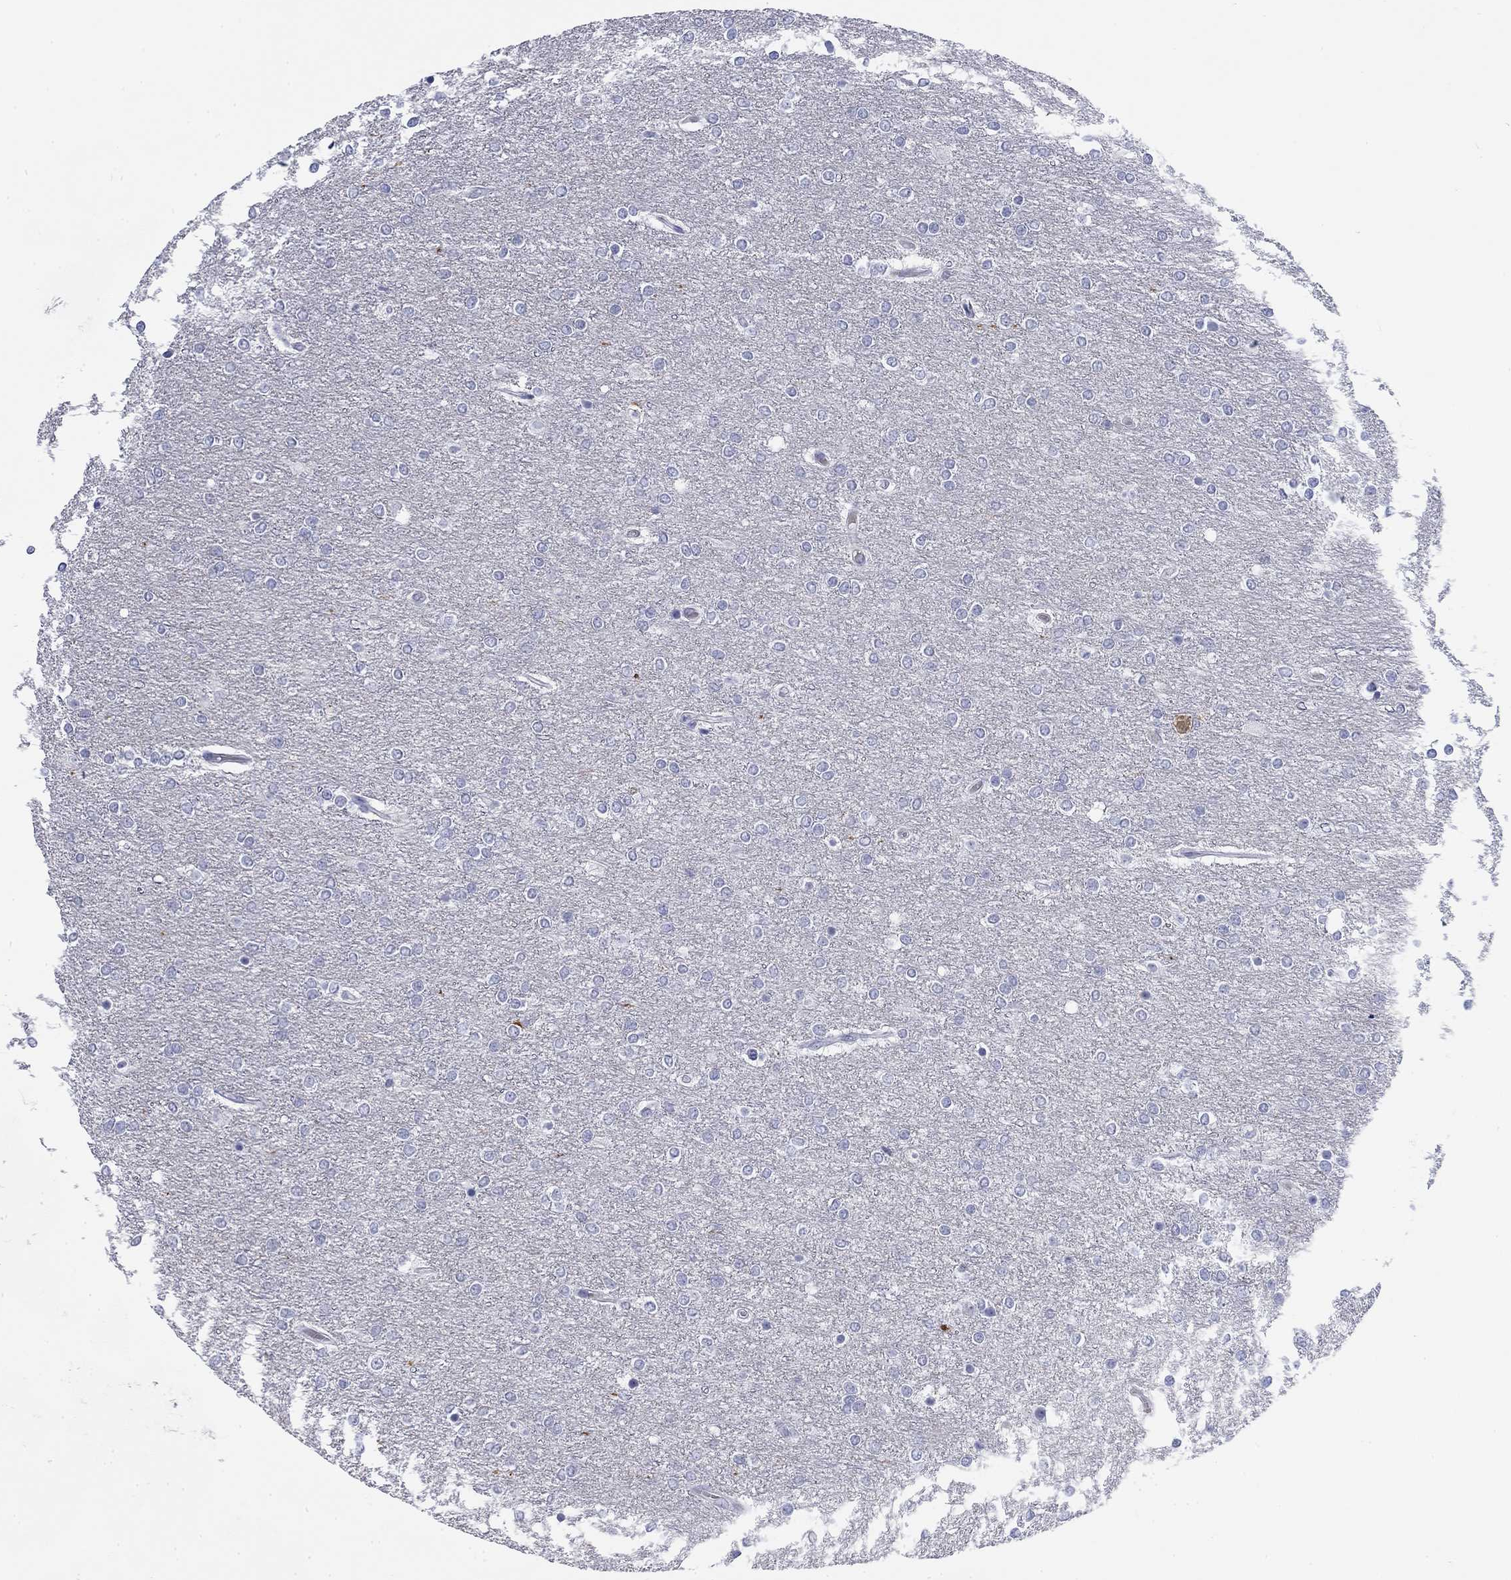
{"staining": {"intensity": "negative", "quantity": "none", "location": "none"}, "tissue": "glioma", "cell_type": "Tumor cells", "image_type": "cancer", "snomed": [{"axis": "morphology", "description": "Glioma, malignant, High grade"}, {"axis": "topography", "description": "Brain"}], "caption": "High magnification brightfield microscopy of high-grade glioma (malignant) stained with DAB (3,3'-diaminobenzidine) (brown) and counterstained with hematoxylin (blue): tumor cells show no significant staining.", "gene": "CALB1", "patient": {"sex": "female", "age": 61}}